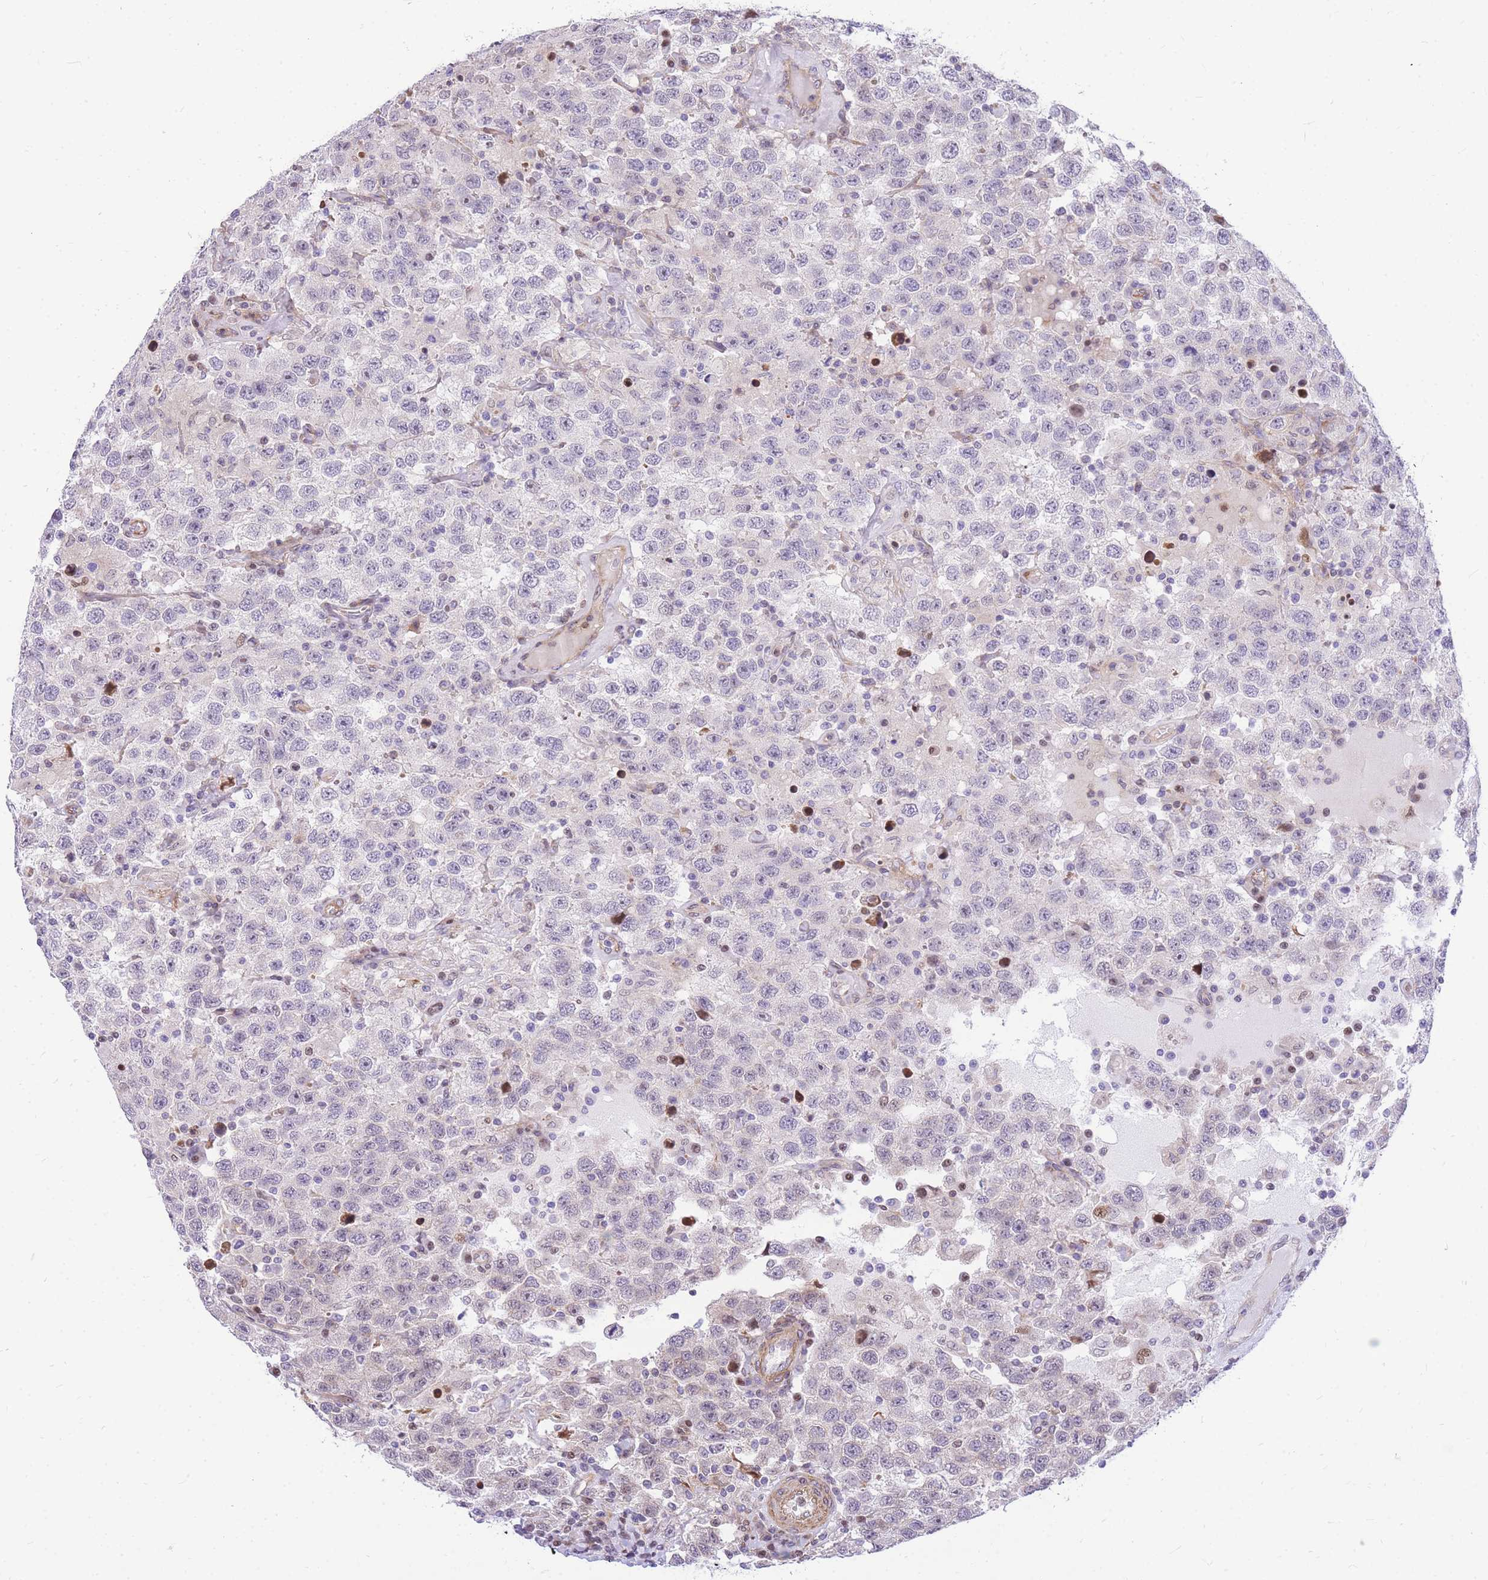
{"staining": {"intensity": "negative", "quantity": "none", "location": "none"}, "tissue": "testis cancer", "cell_type": "Tumor cells", "image_type": "cancer", "snomed": [{"axis": "morphology", "description": "Seminoma, NOS"}, {"axis": "topography", "description": "Testis"}], "caption": "Immunohistochemistry image of seminoma (testis) stained for a protein (brown), which shows no expression in tumor cells.", "gene": "S100PBP", "patient": {"sex": "male", "age": 41}}